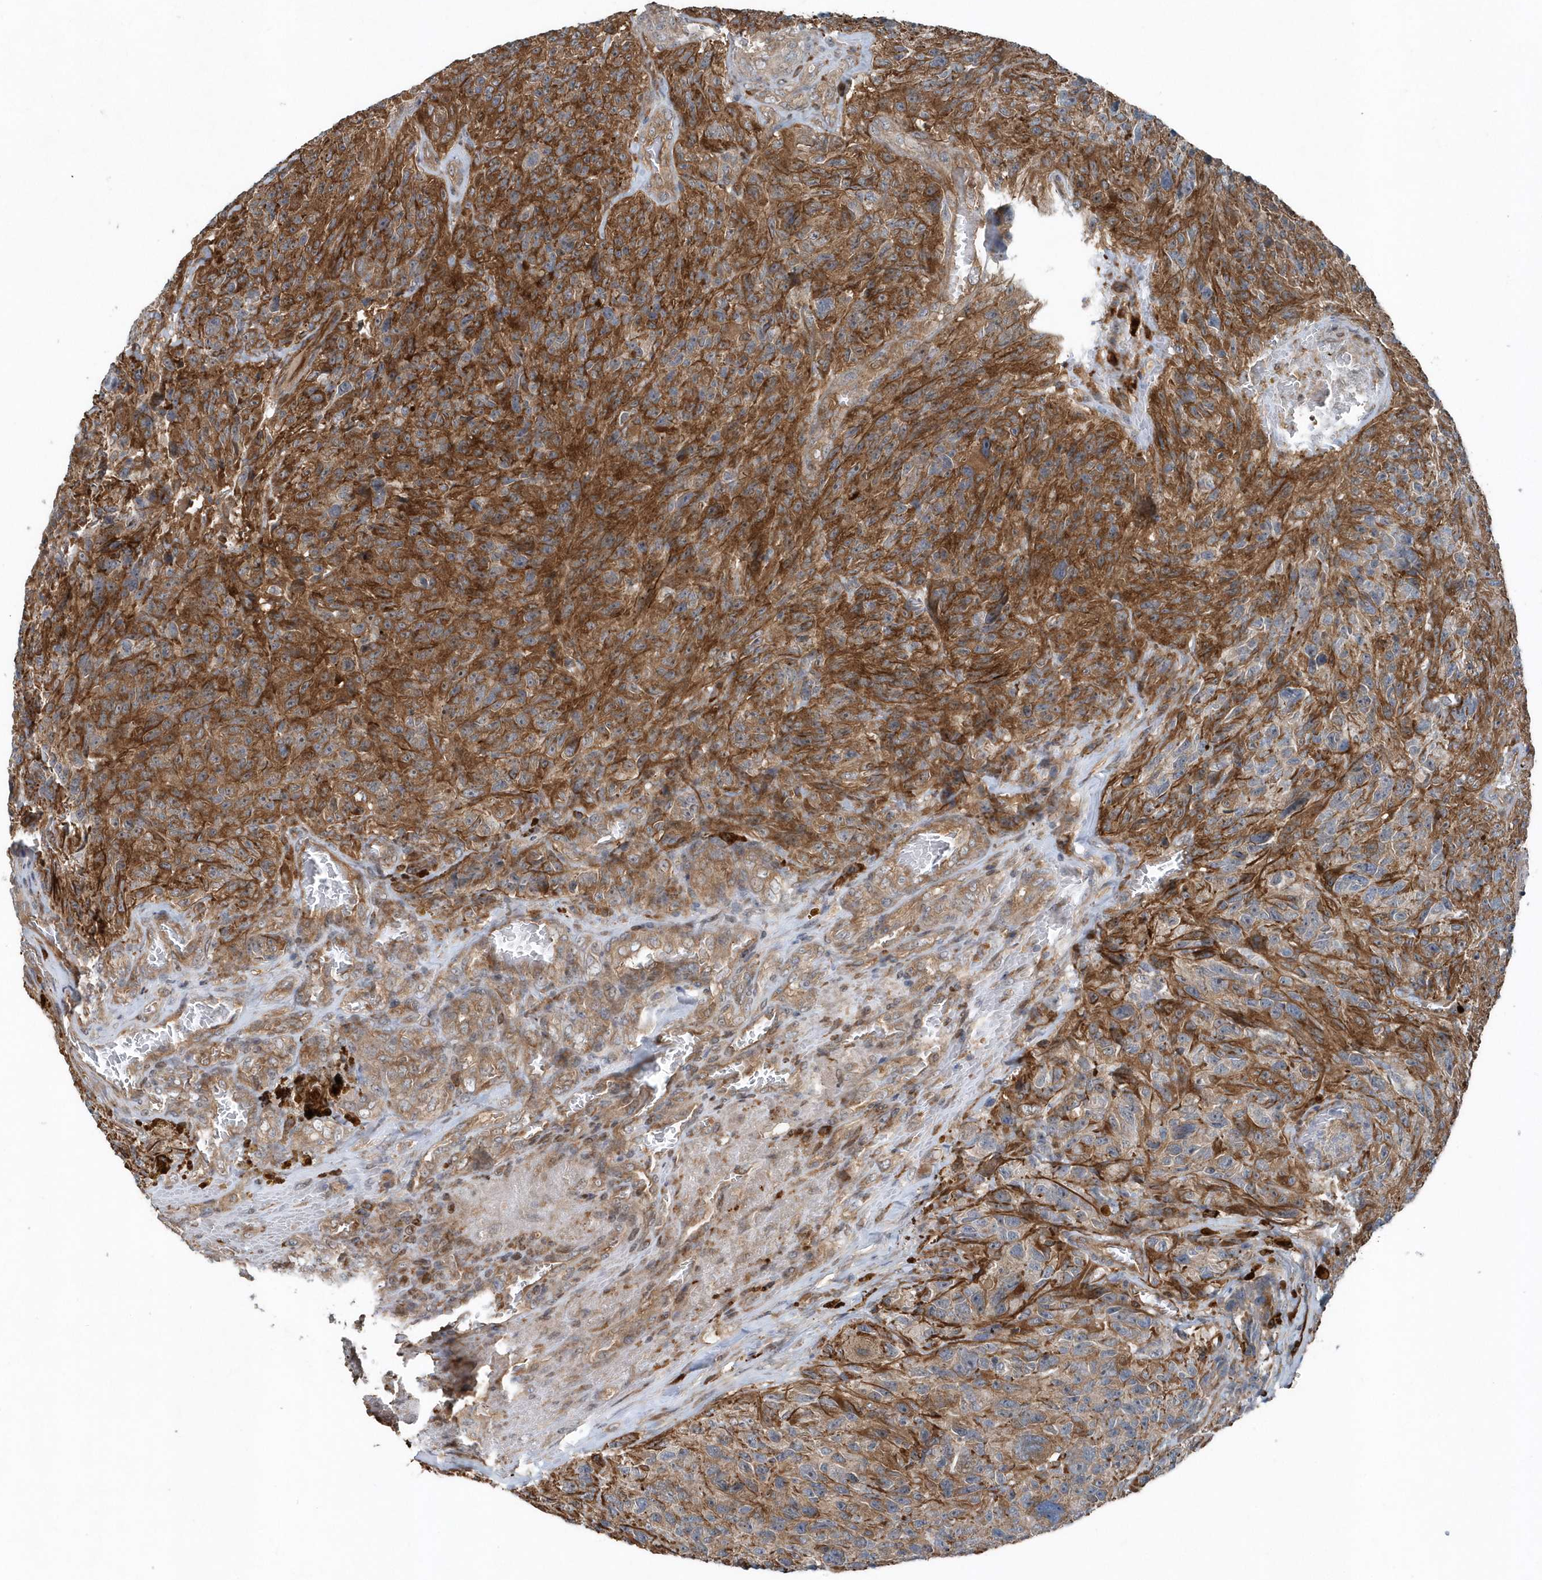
{"staining": {"intensity": "moderate", "quantity": ">75%", "location": "cytoplasmic/membranous"}, "tissue": "glioma", "cell_type": "Tumor cells", "image_type": "cancer", "snomed": [{"axis": "morphology", "description": "Glioma, malignant, High grade"}, {"axis": "topography", "description": "Brain"}], "caption": "Immunohistochemistry (IHC) staining of malignant glioma (high-grade), which shows medium levels of moderate cytoplasmic/membranous positivity in about >75% of tumor cells indicating moderate cytoplasmic/membranous protein staining. The staining was performed using DAB (brown) for protein detection and nuclei were counterstained in hematoxylin (blue).", "gene": "MCC", "patient": {"sex": "male", "age": 69}}